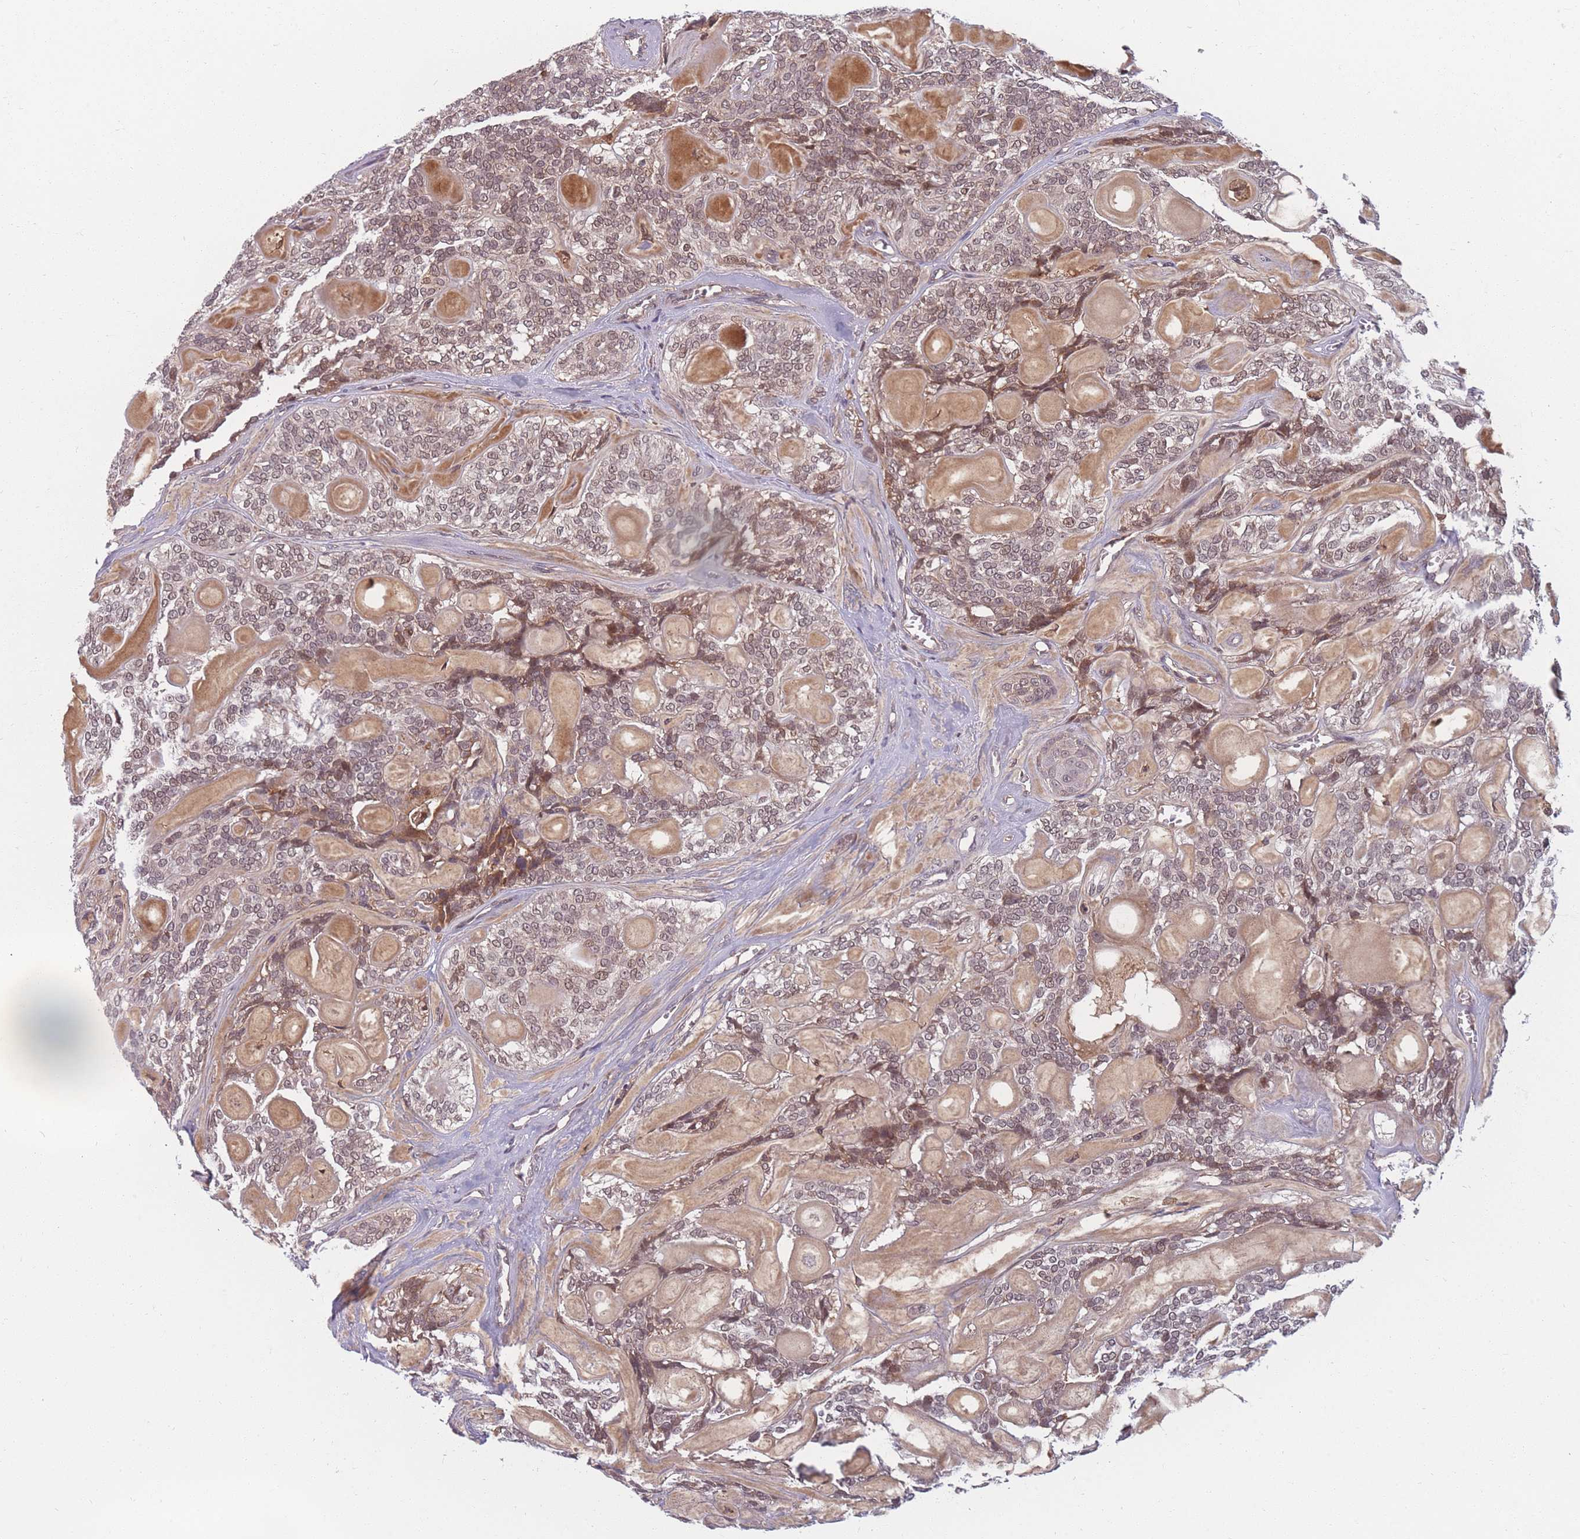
{"staining": {"intensity": "moderate", "quantity": "25%-75%", "location": "nuclear"}, "tissue": "head and neck cancer", "cell_type": "Tumor cells", "image_type": "cancer", "snomed": [{"axis": "morphology", "description": "Adenocarcinoma, NOS"}, {"axis": "topography", "description": "Head-Neck"}], "caption": "Head and neck cancer stained with DAB (3,3'-diaminobenzidine) immunohistochemistry (IHC) reveals medium levels of moderate nuclear positivity in approximately 25%-75% of tumor cells.", "gene": "FAM153A", "patient": {"sex": "male", "age": 66}}